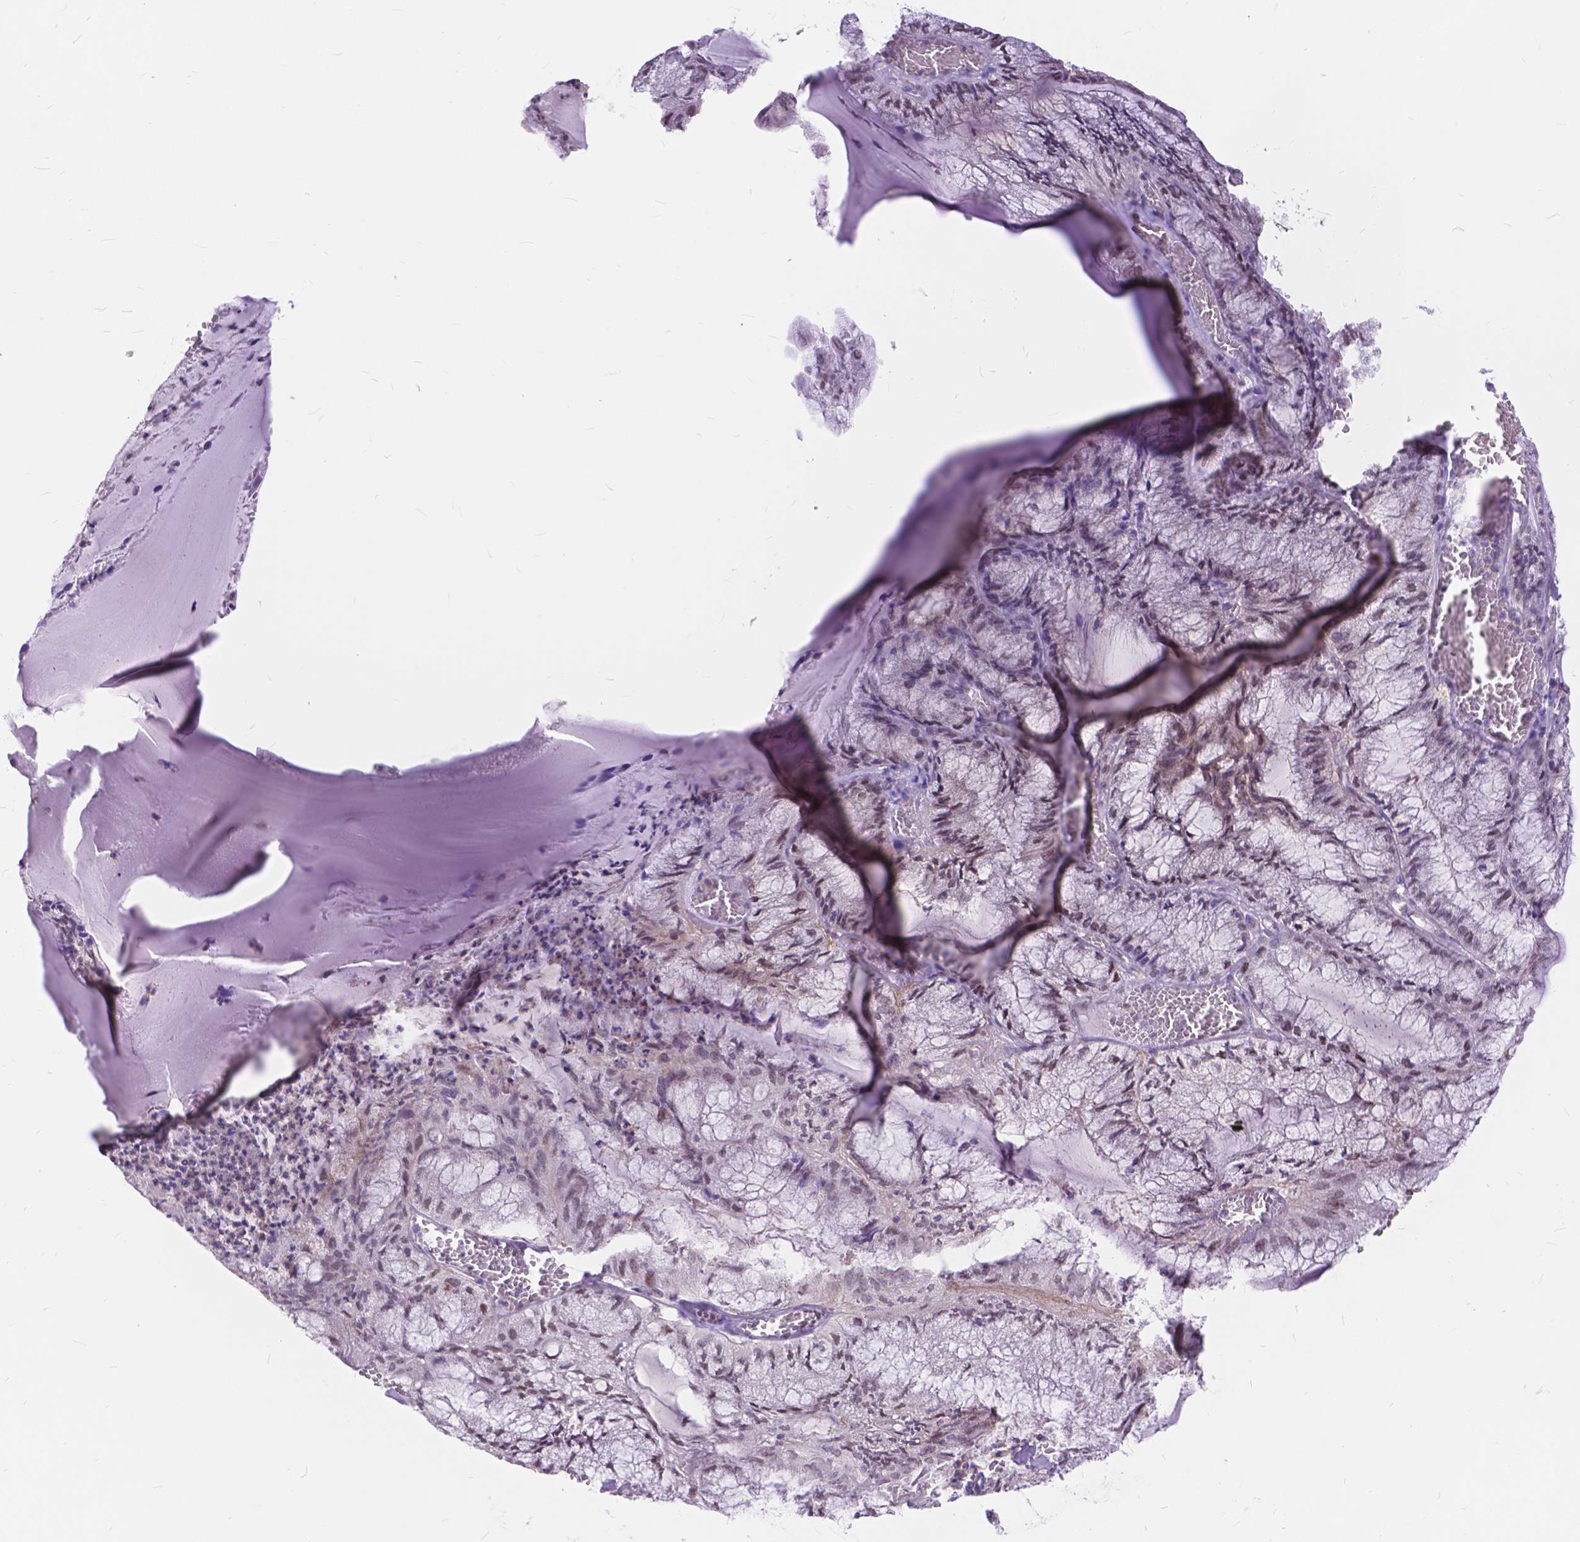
{"staining": {"intensity": "negative", "quantity": "none", "location": "none"}, "tissue": "endometrial cancer", "cell_type": "Tumor cells", "image_type": "cancer", "snomed": [{"axis": "morphology", "description": "Carcinoma, NOS"}, {"axis": "topography", "description": "Endometrium"}], "caption": "Endometrial carcinoma was stained to show a protein in brown. There is no significant positivity in tumor cells. The staining is performed using DAB brown chromogen with nuclei counter-stained in using hematoxylin.", "gene": "MAN2C1", "patient": {"sex": "female", "age": 62}}